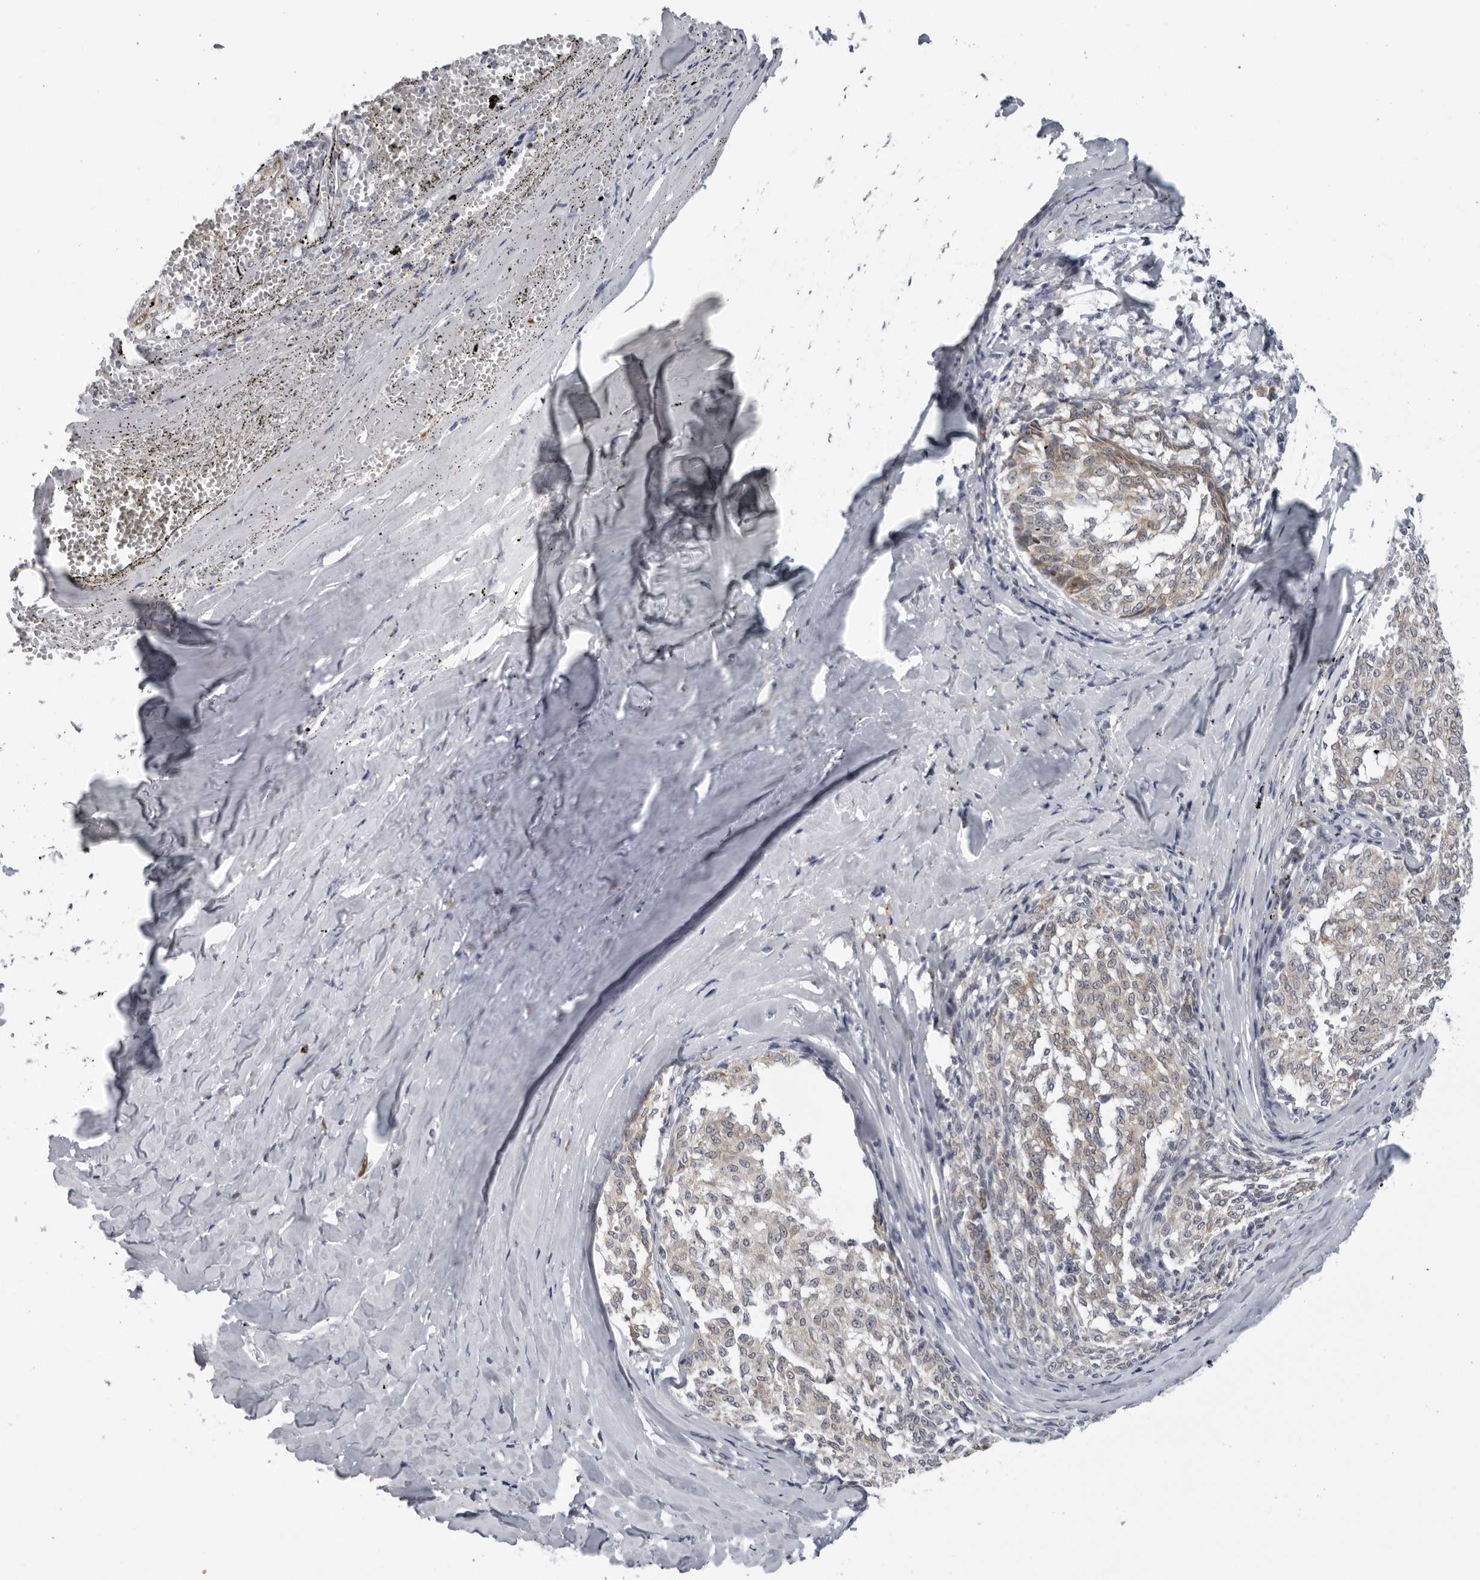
{"staining": {"intensity": "weak", "quantity": "<25%", "location": "cytoplasmic/membranous"}, "tissue": "melanoma", "cell_type": "Tumor cells", "image_type": "cancer", "snomed": [{"axis": "morphology", "description": "Malignant melanoma, NOS"}, {"axis": "topography", "description": "Skin"}], "caption": "Immunohistochemical staining of melanoma displays no significant positivity in tumor cells.", "gene": "CPT2", "patient": {"sex": "female", "age": 72}}